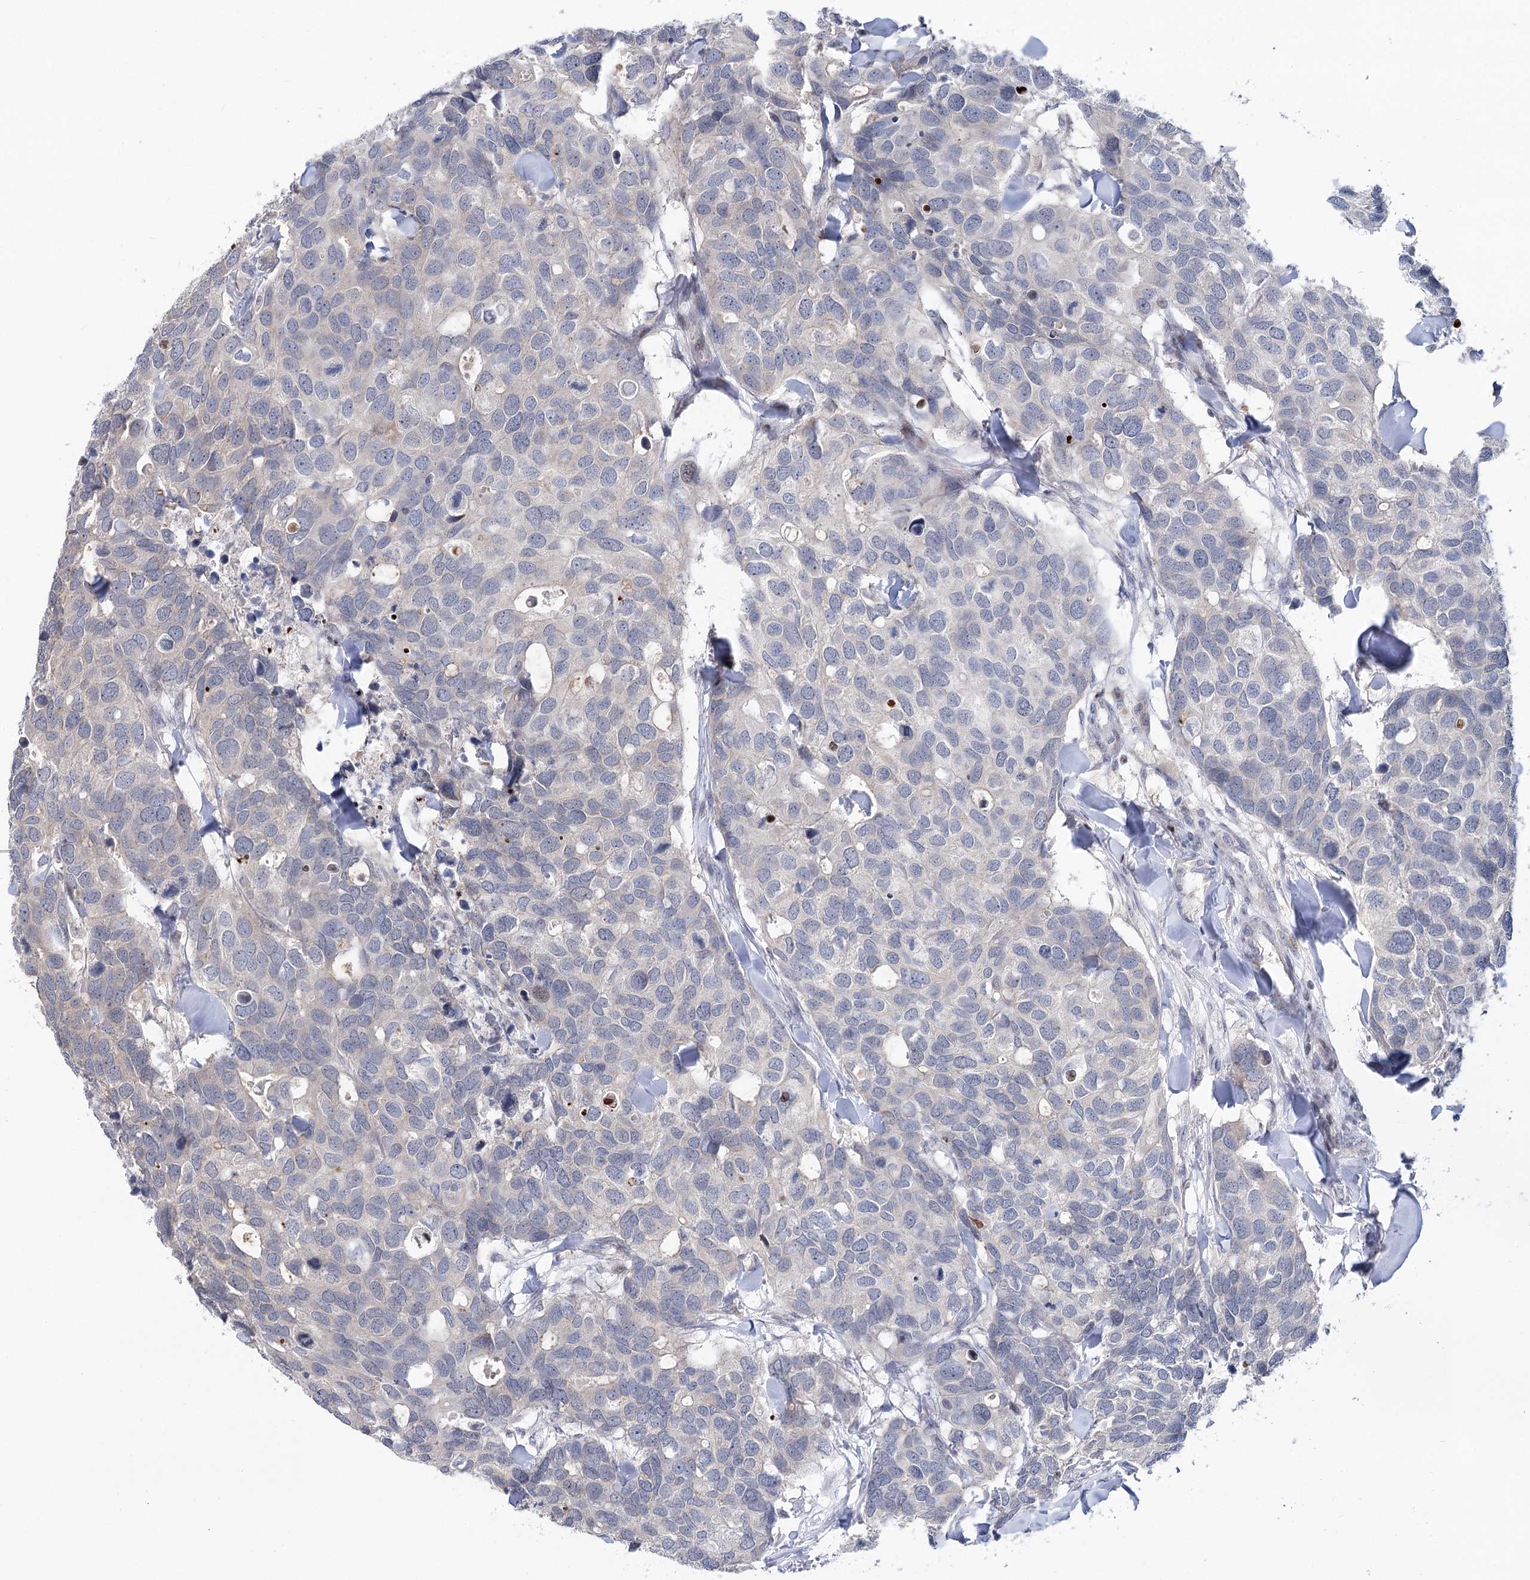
{"staining": {"intensity": "negative", "quantity": "none", "location": "none"}, "tissue": "breast cancer", "cell_type": "Tumor cells", "image_type": "cancer", "snomed": [{"axis": "morphology", "description": "Duct carcinoma"}, {"axis": "topography", "description": "Breast"}], "caption": "Immunohistochemical staining of intraductal carcinoma (breast) displays no significant expression in tumor cells. Nuclei are stained in blue.", "gene": "PTGR1", "patient": {"sex": "female", "age": 83}}